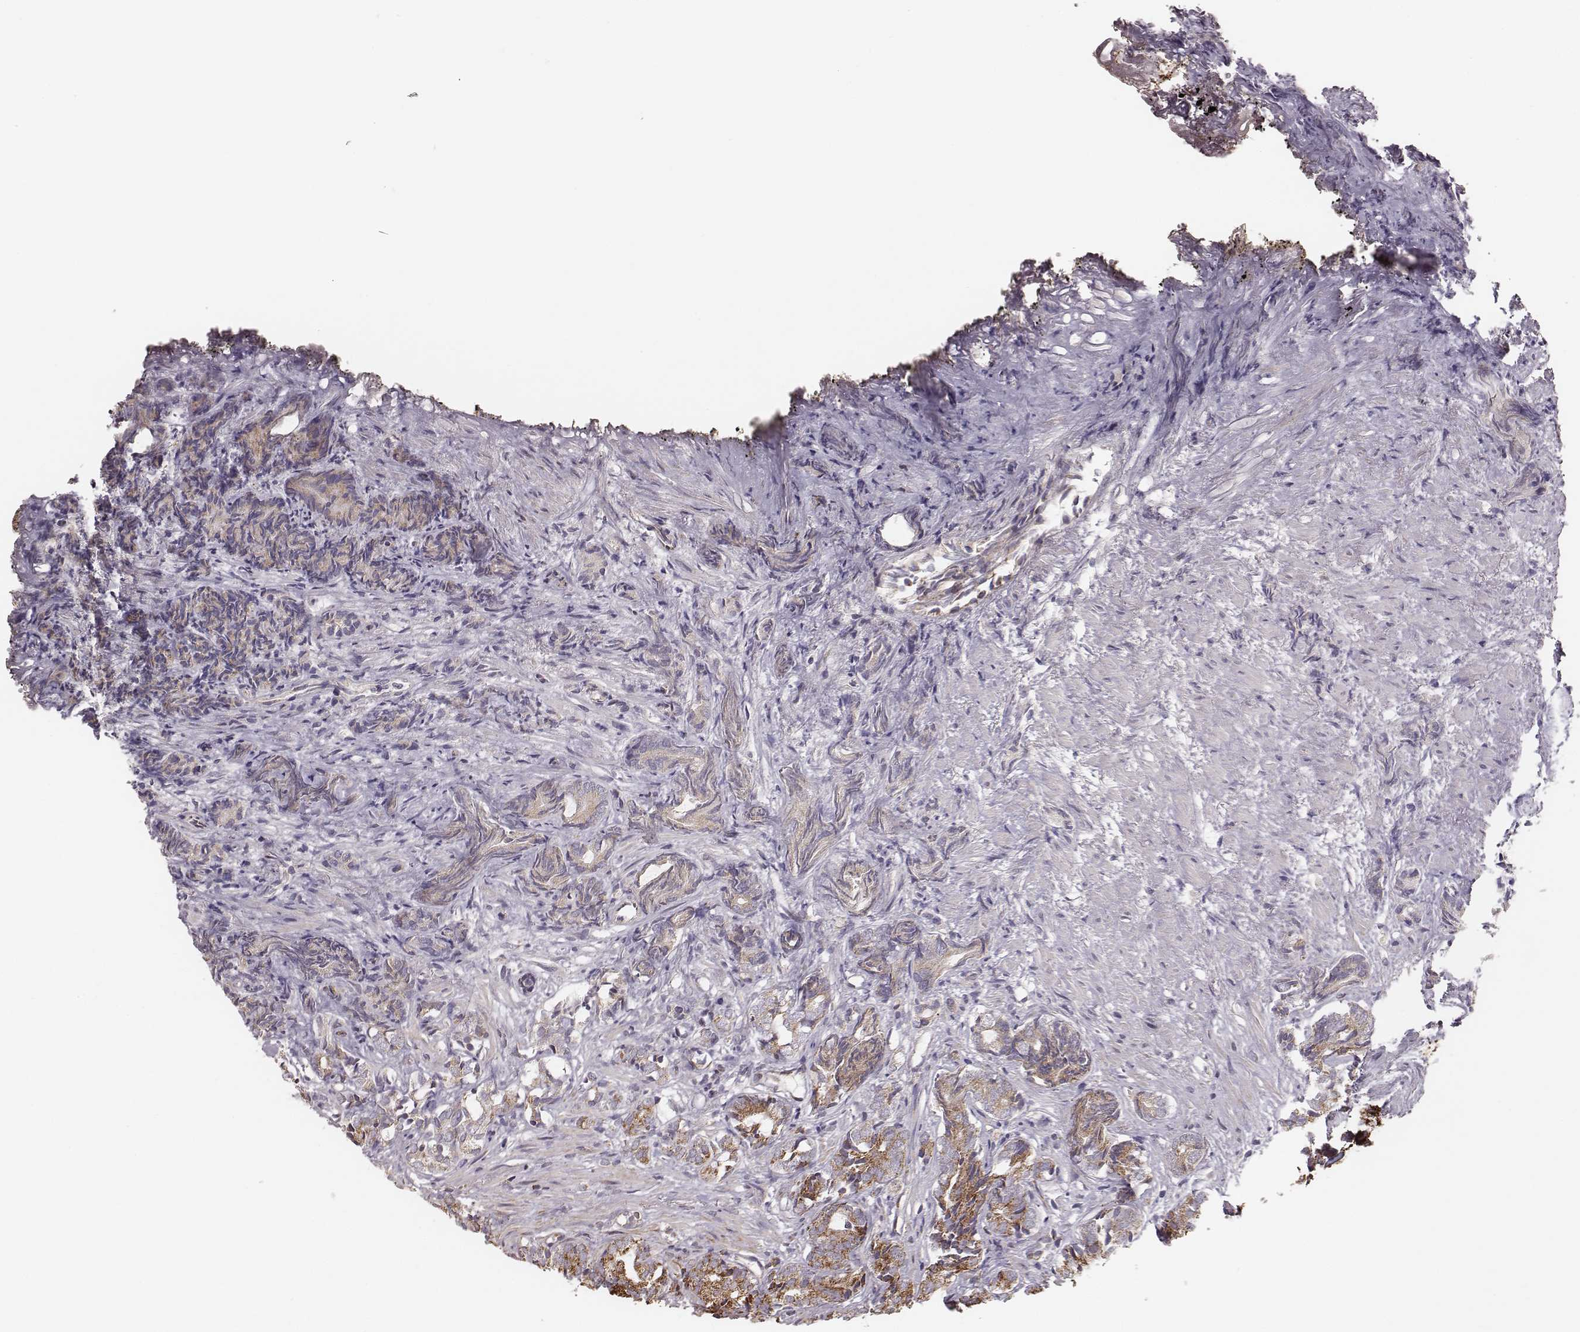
{"staining": {"intensity": "strong", "quantity": ">75%", "location": "cytoplasmic/membranous"}, "tissue": "prostate cancer", "cell_type": "Tumor cells", "image_type": "cancer", "snomed": [{"axis": "morphology", "description": "Adenocarcinoma, High grade"}, {"axis": "topography", "description": "Prostate"}], "caption": "Immunohistochemistry (IHC) histopathology image of neoplastic tissue: prostate cancer stained using immunohistochemistry (IHC) reveals high levels of strong protein expression localized specifically in the cytoplasmic/membranous of tumor cells, appearing as a cytoplasmic/membranous brown color.", "gene": "TUFM", "patient": {"sex": "male", "age": 84}}